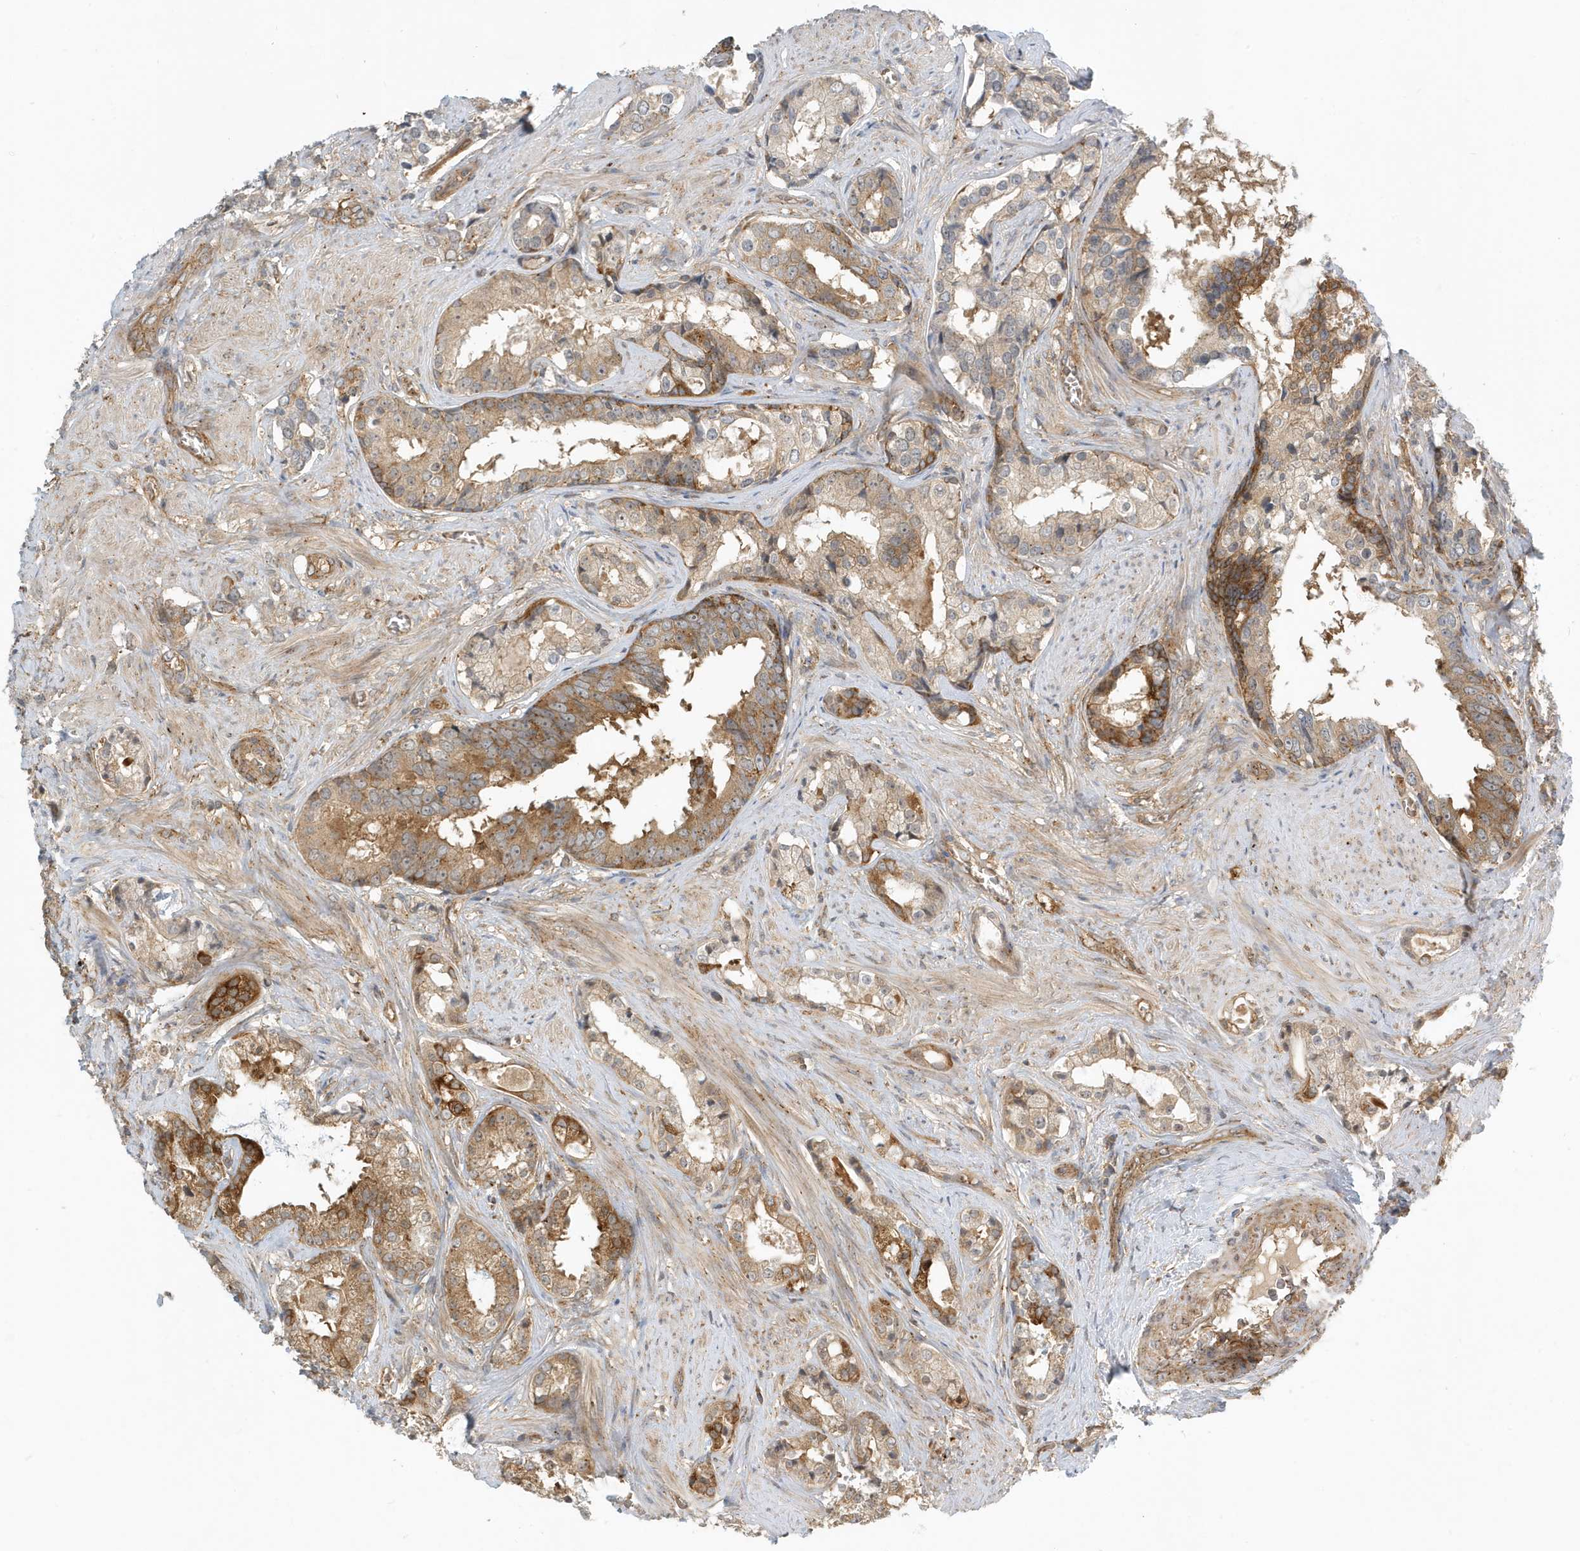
{"staining": {"intensity": "moderate", "quantity": ">75%", "location": "cytoplasmic/membranous"}, "tissue": "prostate cancer", "cell_type": "Tumor cells", "image_type": "cancer", "snomed": [{"axis": "morphology", "description": "Adenocarcinoma, High grade"}, {"axis": "topography", "description": "Prostate"}], "caption": "Prostate cancer stained with IHC reveals moderate cytoplasmic/membranous expression in about >75% of tumor cells.", "gene": "FYCO1", "patient": {"sex": "male", "age": 58}}